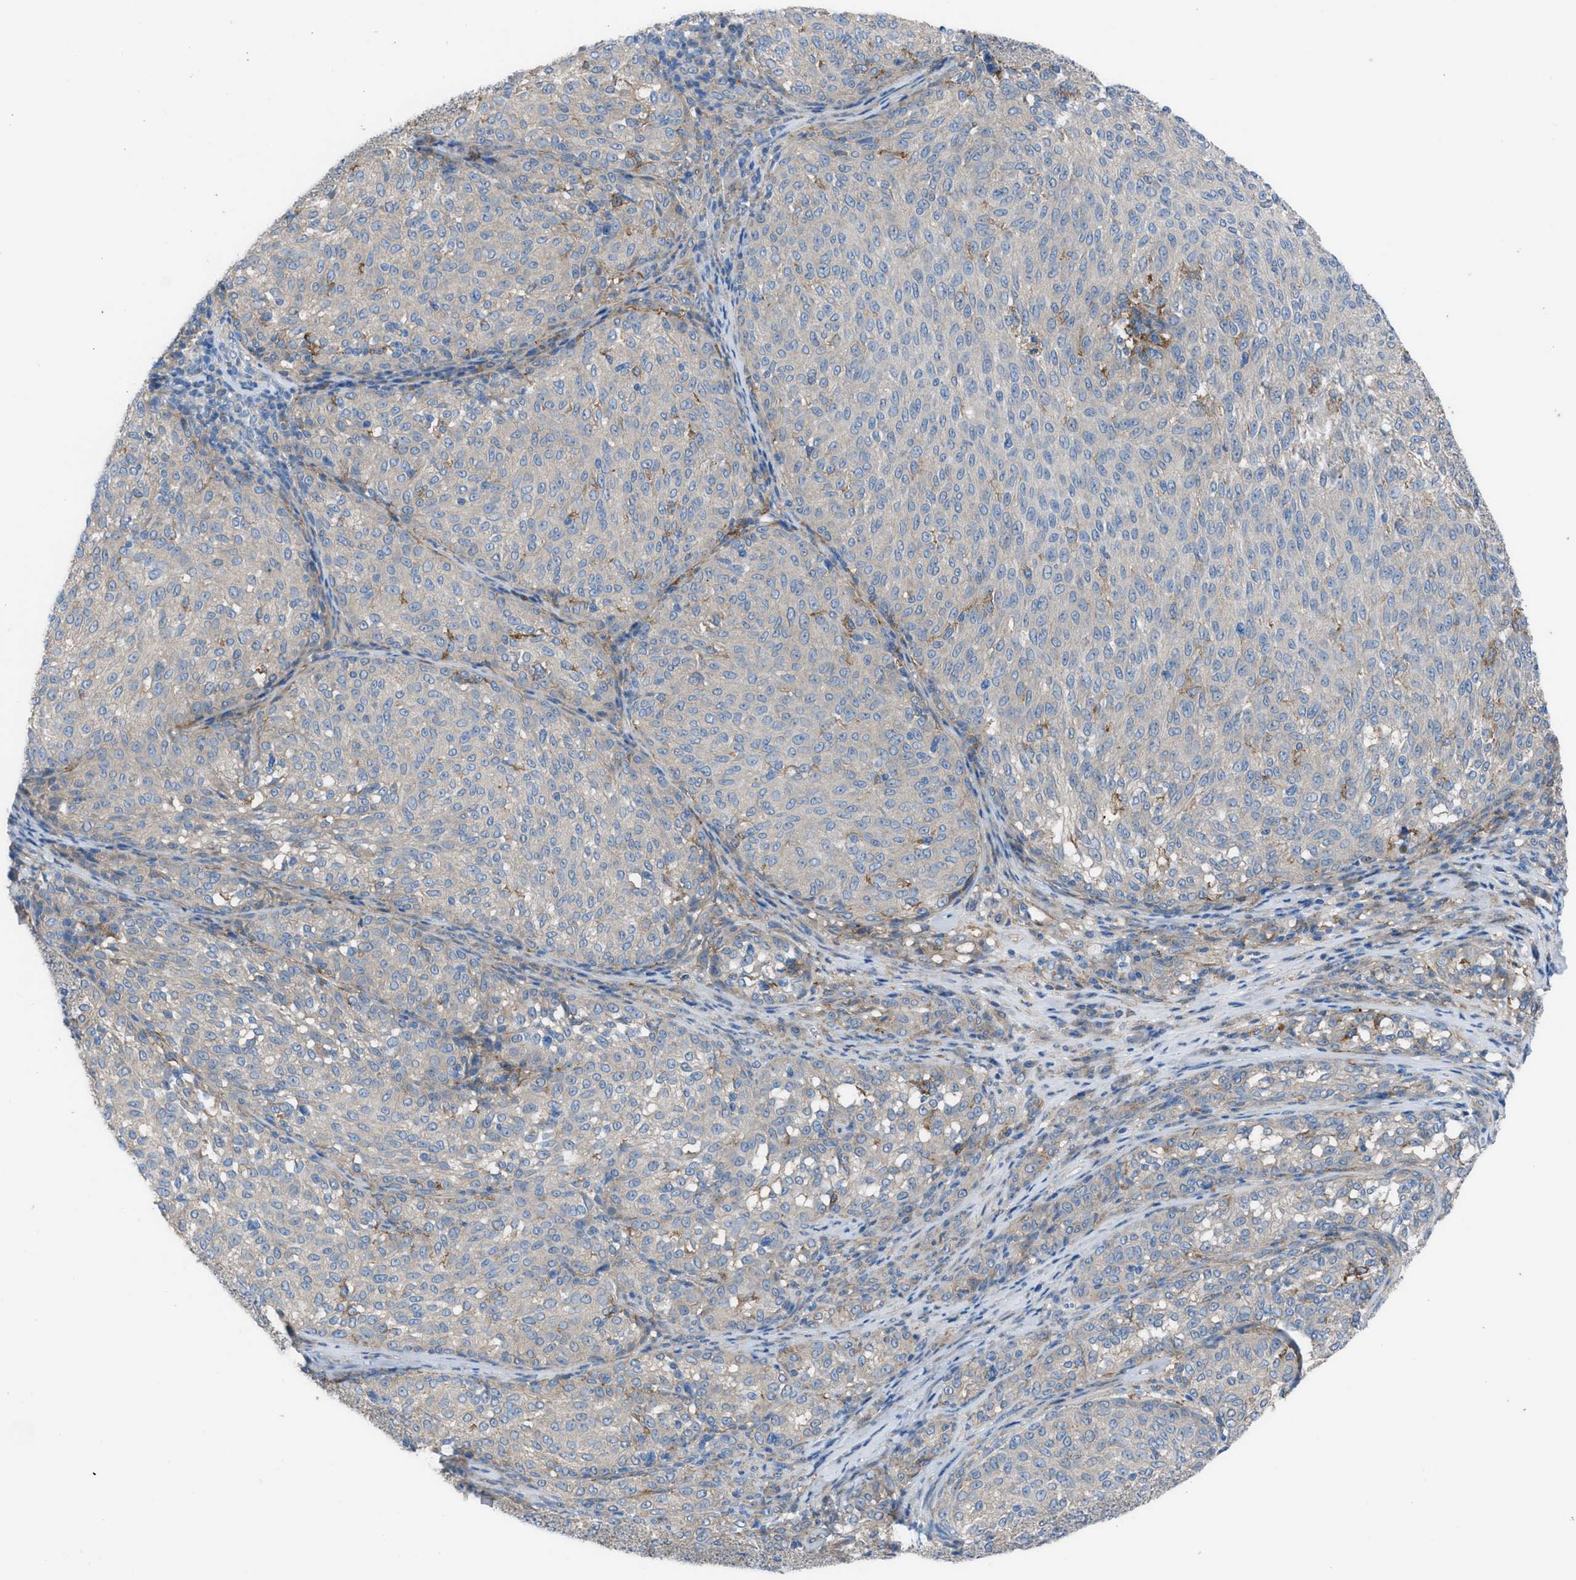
{"staining": {"intensity": "weak", "quantity": "<25%", "location": "cytoplasmic/membranous"}, "tissue": "melanoma", "cell_type": "Tumor cells", "image_type": "cancer", "snomed": [{"axis": "morphology", "description": "Malignant melanoma, NOS"}, {"axis": "topography", "description": "Skin"}], "caption": "Immunohistochemistry photomicrograph of neoplastic tissue: human melanoma stained with DAB displays no significant protein staining in tumor cells.", "gene": "EGFR", "patient": {"sex": "female", "age": 72}}